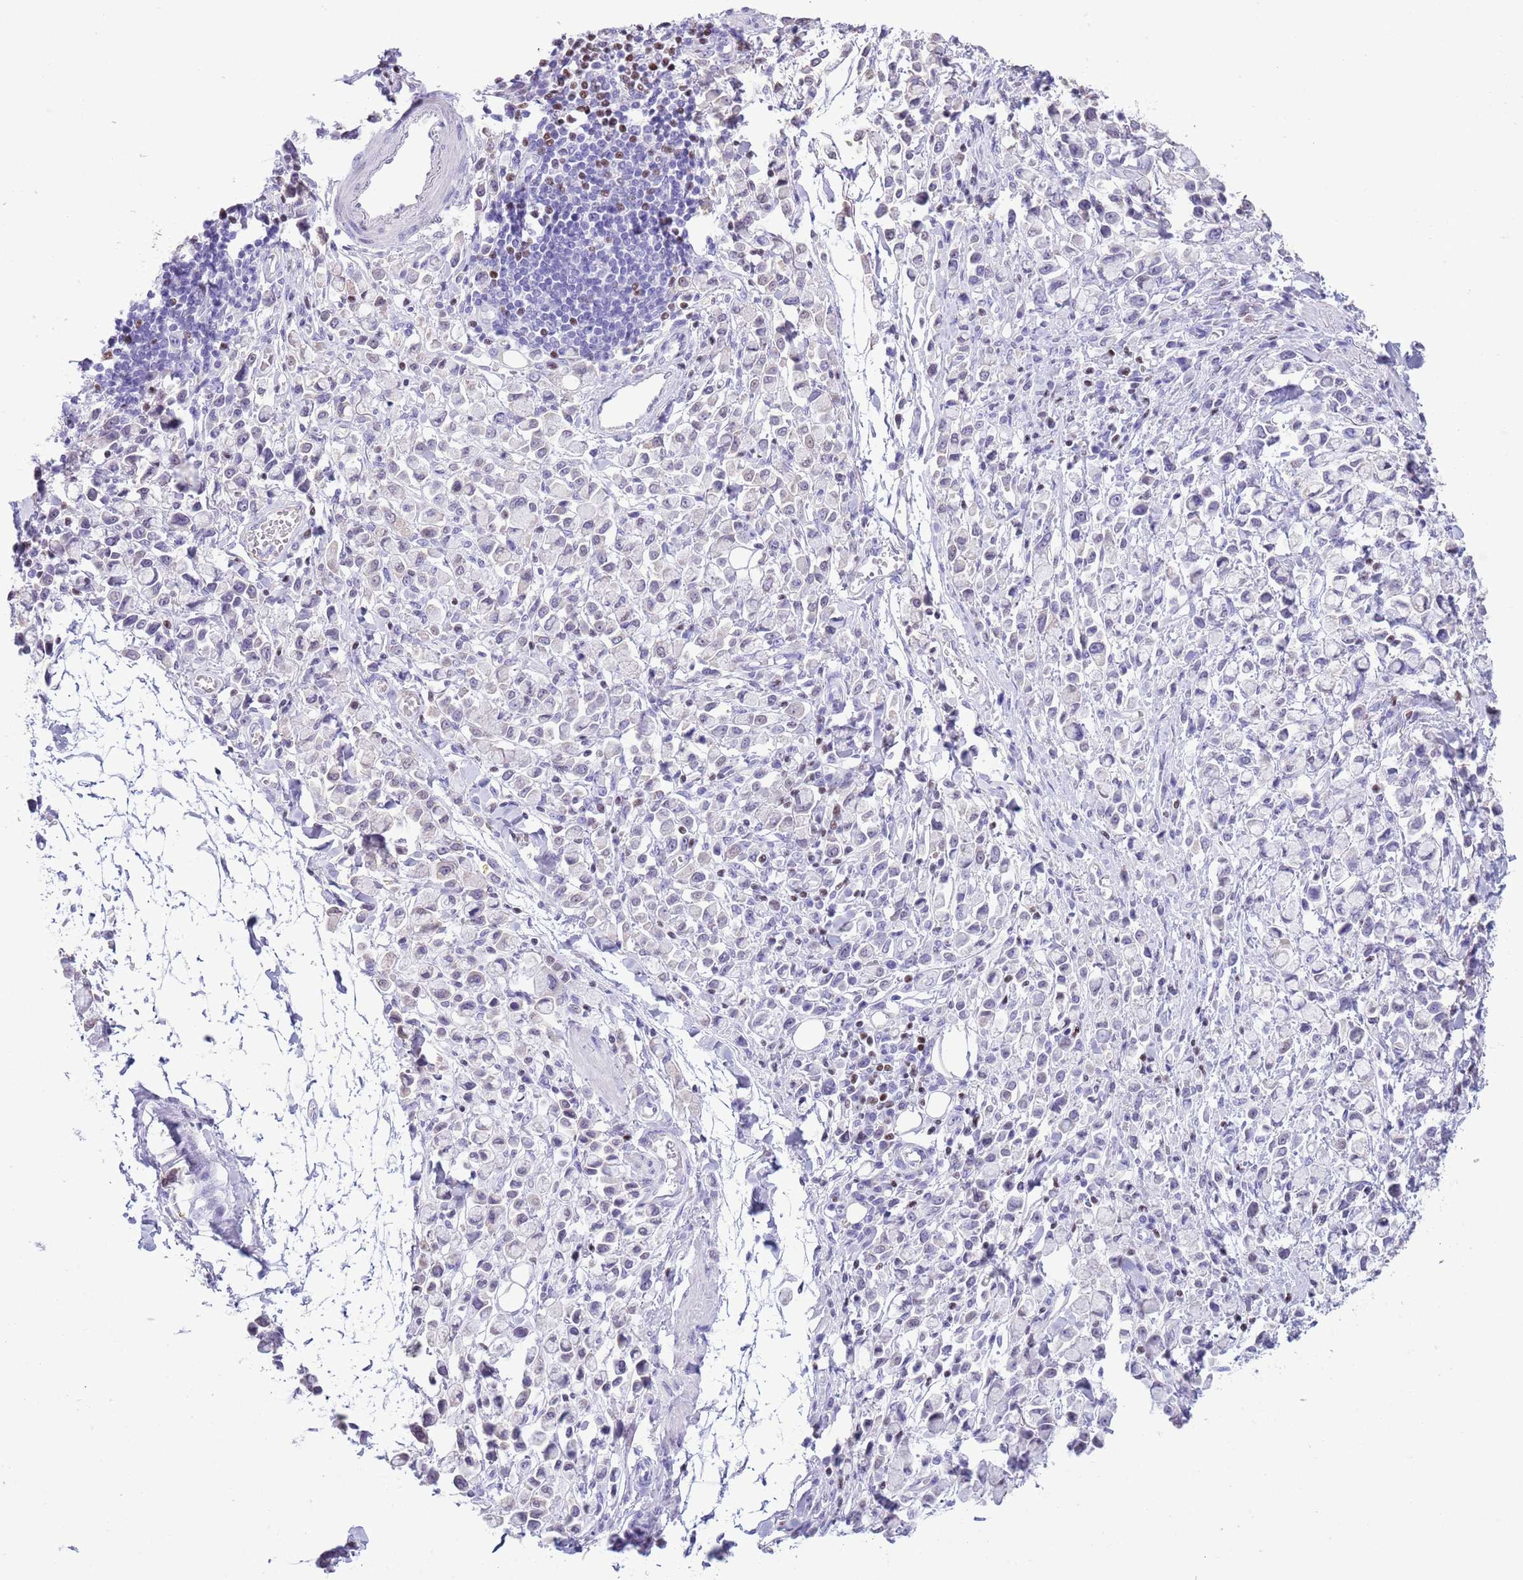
{"staining": {"intensity": "negative", "quantity": "none", "location": "none"}, "tissue": "stomach cancer", "cell_type": "Tumor cells", "image_type": "cancer", "snomed": [{"axis": "morphology", "description": "Adenocarcinoma, NOS"}, {"axis": "topography", "description": "Stomach"}], "caption": "A micrograph of human adenocarcinoma (stomach) is negative for staining in tumor cells.", "gene": "BCL11B", "patient": {"sex": "female", "age": 81}}